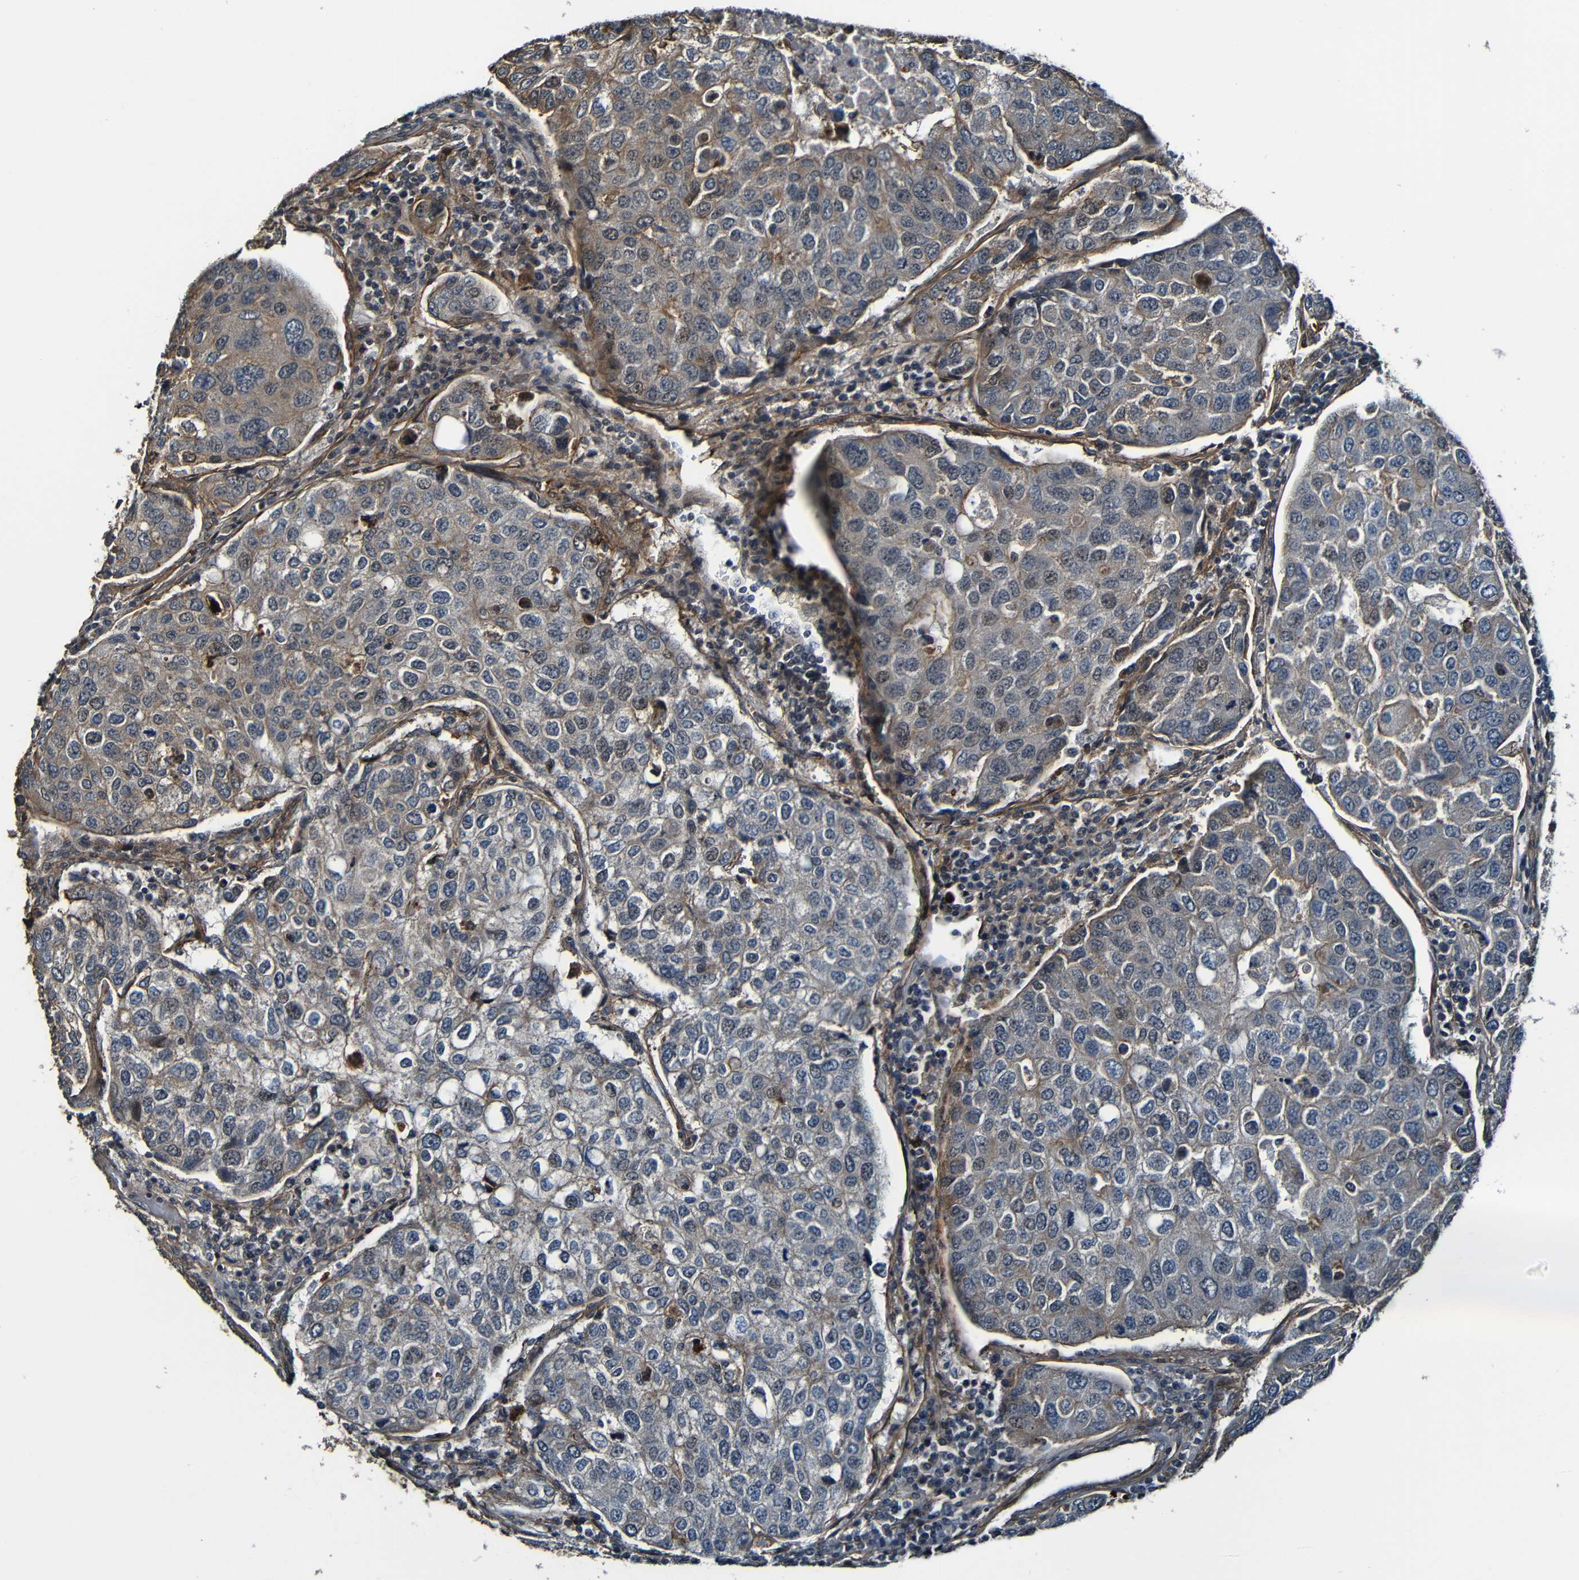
{"staining": {"intensity": "weak", "quantity": "25%-75%", "location": "cytoplasmic/membranous"}, "tissue": "urothelial cancer", "cell_type": "Tumor cells", "image_type": "cancer", "snomed": [{"axis": "morphology", "description": "Urothelial carcinoma, High grade"}, {"axis": "topography", "description": "Lymph node"}, {"axis": "topography", "description": "Urinary bladder"}], "caption": "Immunohistochemical staining of urothelial cancer exhibits weak cytoplasmic/membranous protein staining in approximately 25%-75% of tumor cells. (Brightfield microscopy of DAB IHC at high magnification).", "gene": "LGR5", "patient": {"sex": "male", "age": 51}}